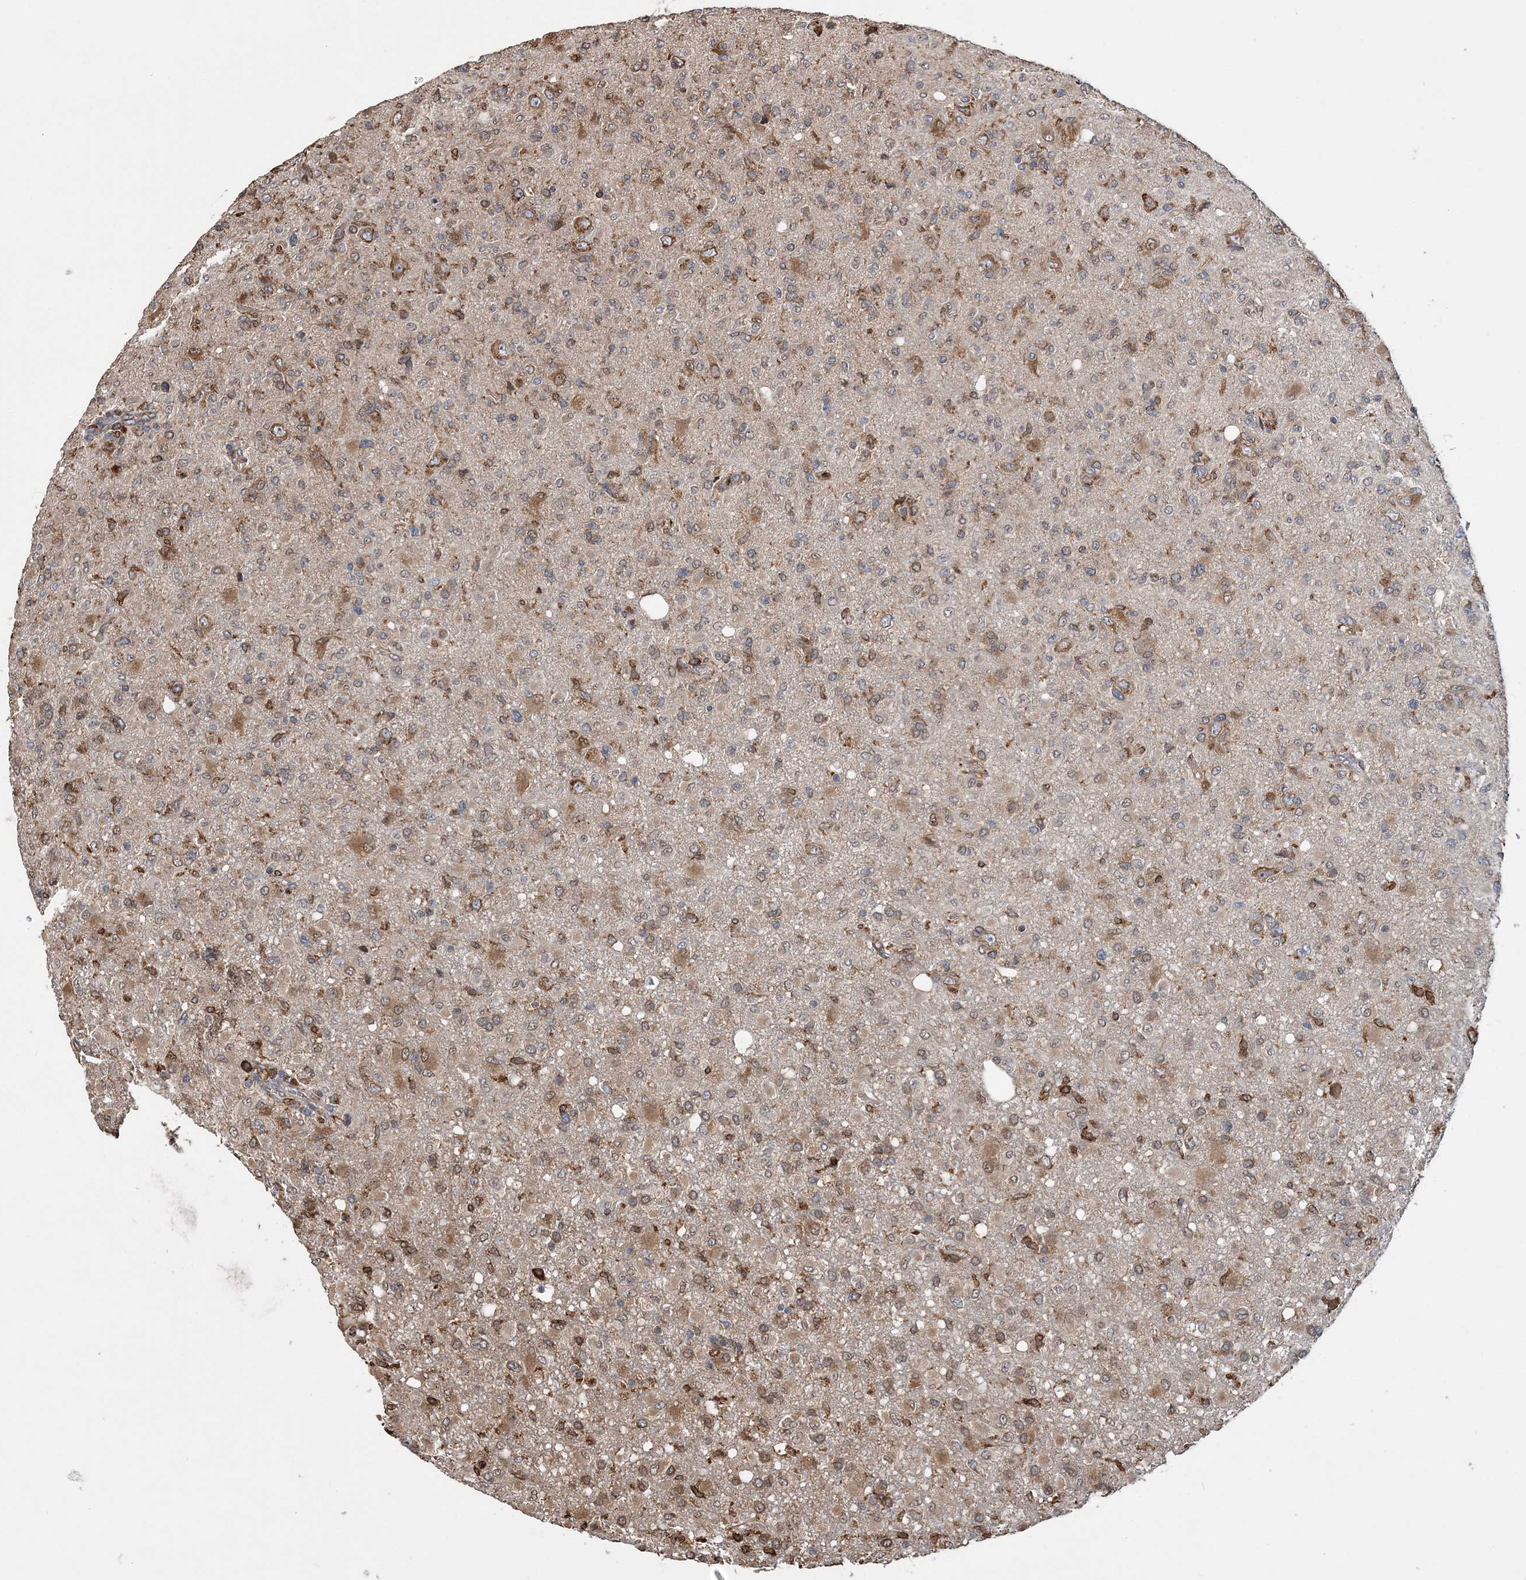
{"staining": {"intensity": "moderate", "quantity": ">75%", "location": "cytoplasmic/membranous"}, "tissue": "glioma", "cell_type": "Tumor cells", "image_type": "cancer", "snomed": [{"axis": "morphology", "description": "Glioma, malignant, High grade"}, {"axis": "topography", "description": "Brain"}], "caption": "IHC (DAB) staining of high-grade glioma (malignant) shows moderate cytoplasmic/membranous protein expression in about >75% of tumor cells. (Stains: DAB in brown, nuclei in blue, Microscopy: brightfield microscopy at high magnification).", "gene": "WDR12", "patient": {"sex": "female", "age": 57}}